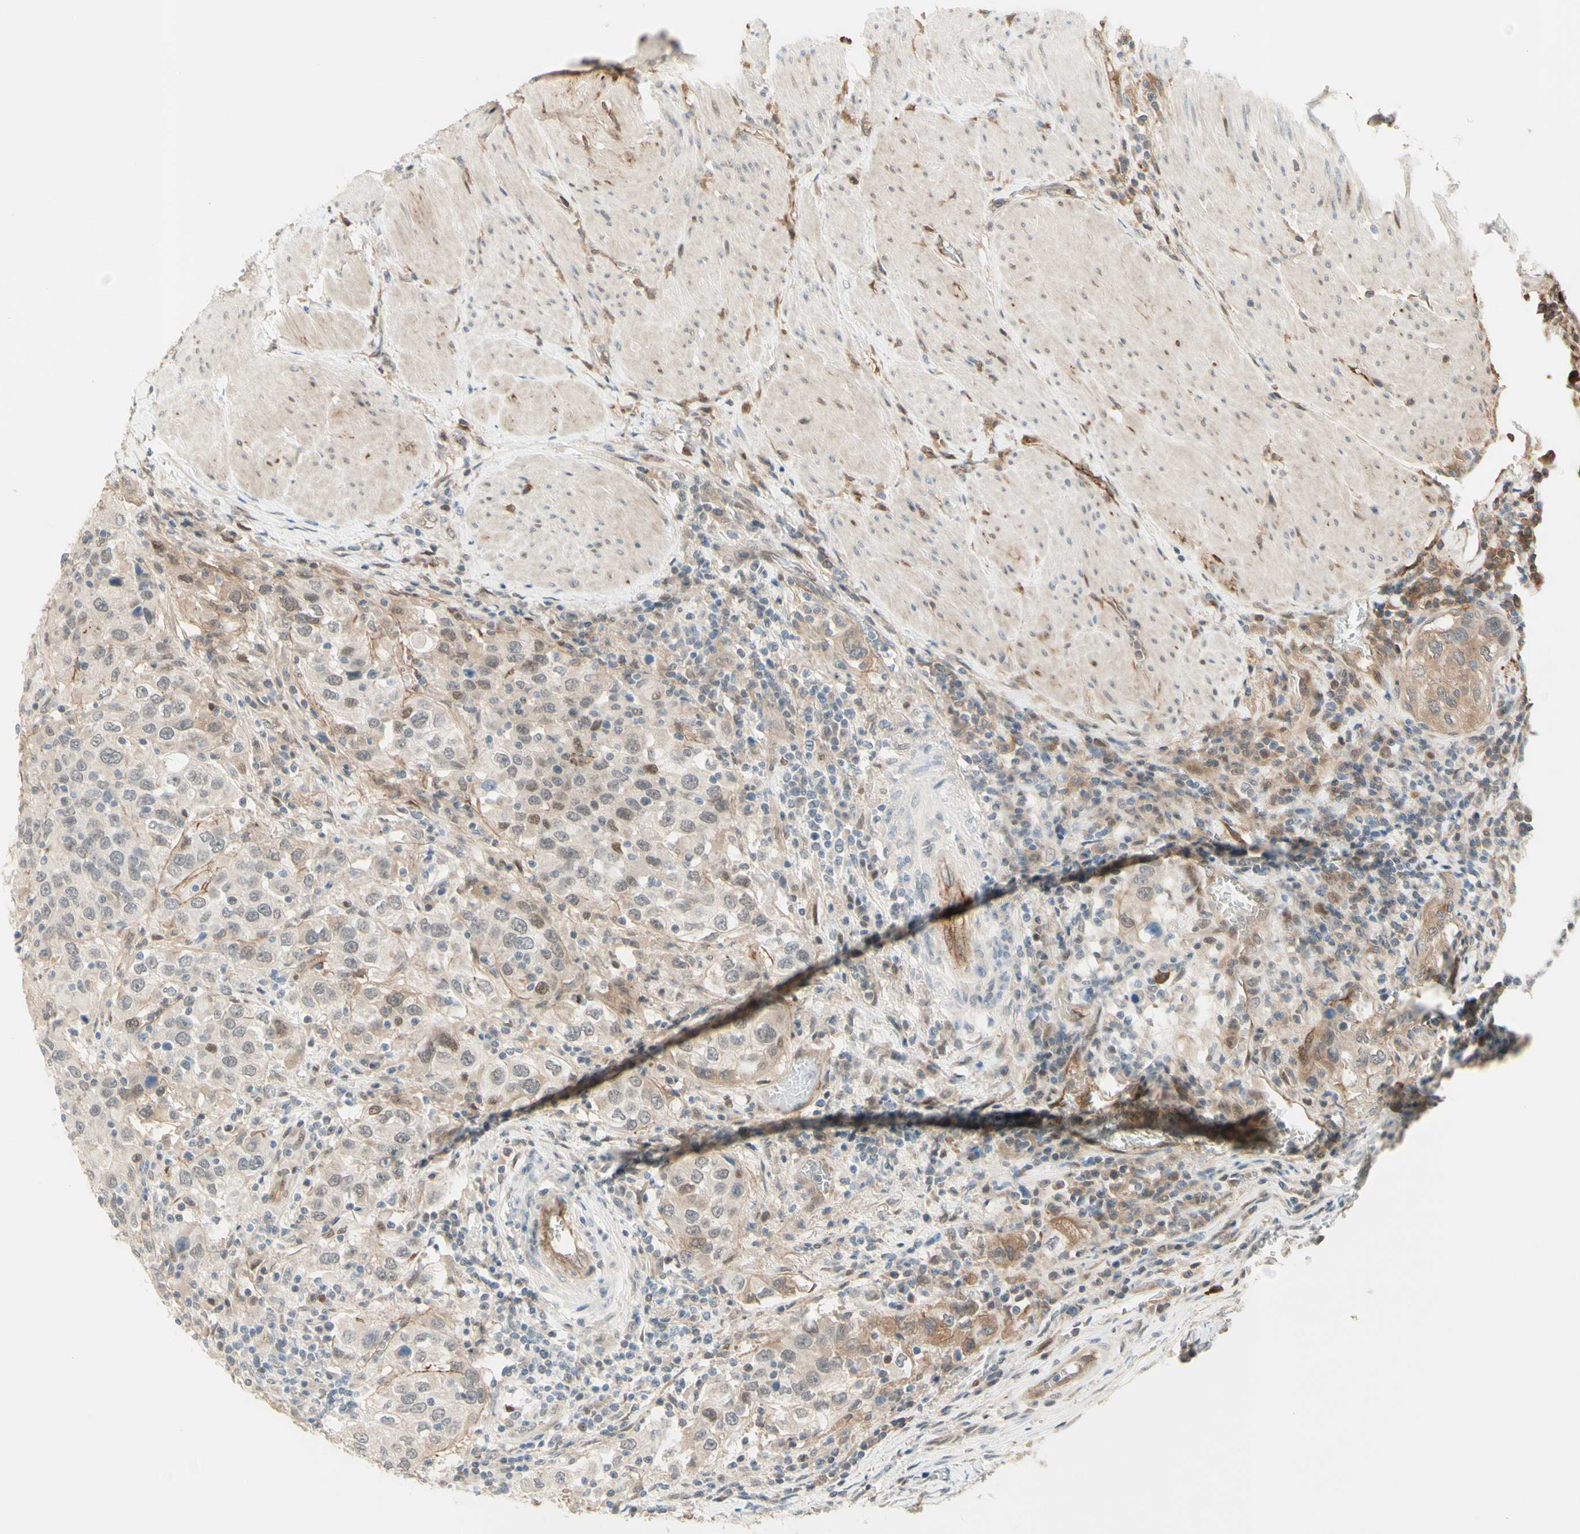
{"staining": {"intensity": "weak", "quantity": "<25%", "location": "cytoplasmic/membranous,nuclear"}, "tissue": "urothelial cancer", "cell_type": "Tumor cells", "image_type": "cancer", "snomed": [{"axis": "morphology", "description": "Urothelial carcinoma, High grade"}, {"axis": "topography", "description": "Urinary bladder"}], "caption": "Protein analysis of high-grade urothelial carcinoma shows no significant staining in tumor cells. (DAB (3,3'-diaminobenzidine) IHC with hematoxylin counter stain).", "gene": "ANGPT2", "patient": {"sex": "female", "age": 80}}